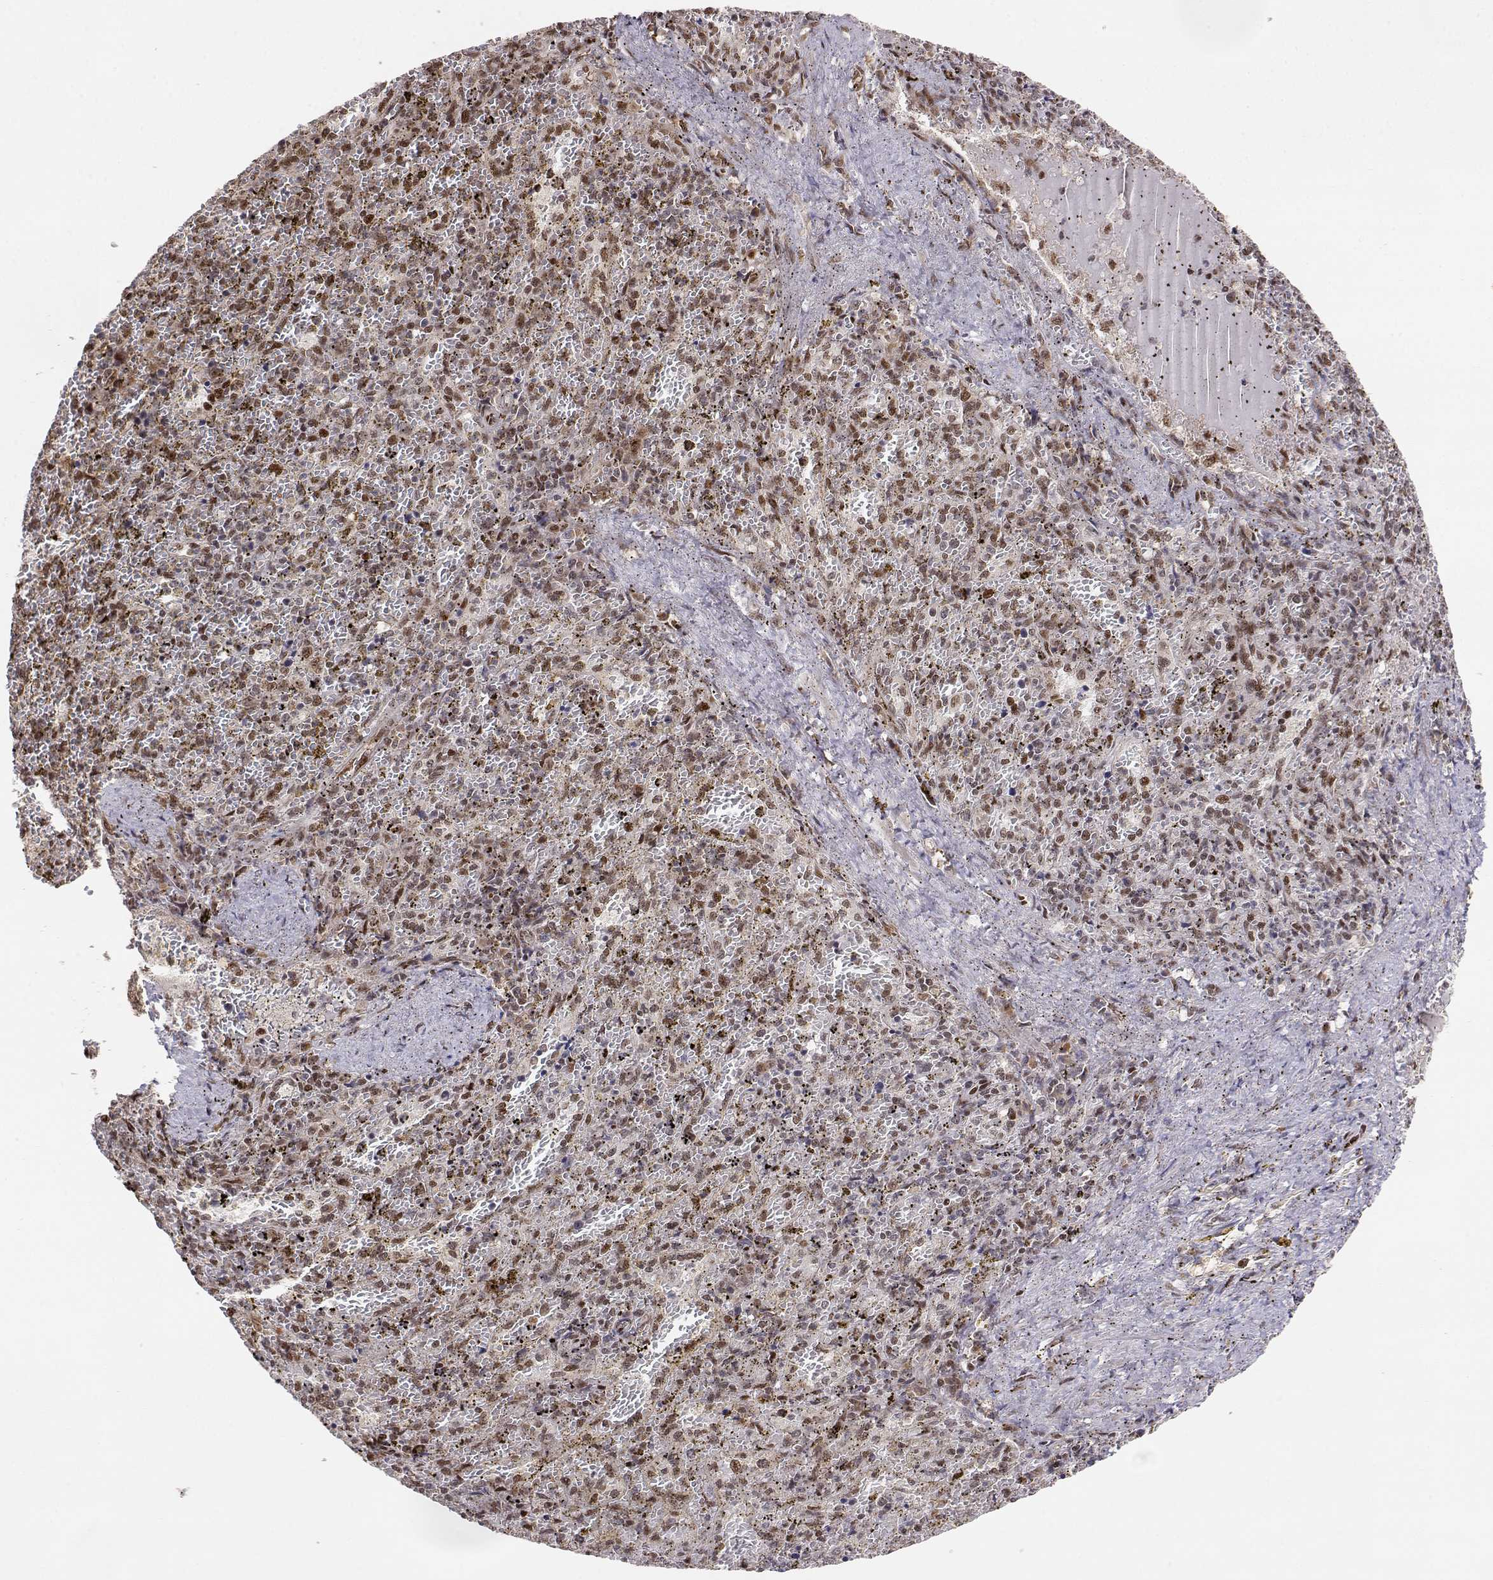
{"staining": {"intensity": "strong", "quantity": ">75%", "location": "nuclear"}, "tissue": "spleen", "cell_type": "Cells in red pulp", "image_type": "normal", "snomed": [{"axis": "morphology", "description": "Normal tissue, NOS"}, {"axis": "topography", "description": "Spleen"}], "caption": "Immunohistochemical staining of benign human spleen displays strong nuclear protein staining in approximately >75% of cells in red pulp.", "gene": "BRCA1", "patient": {"sex": "female", "age": 50}}